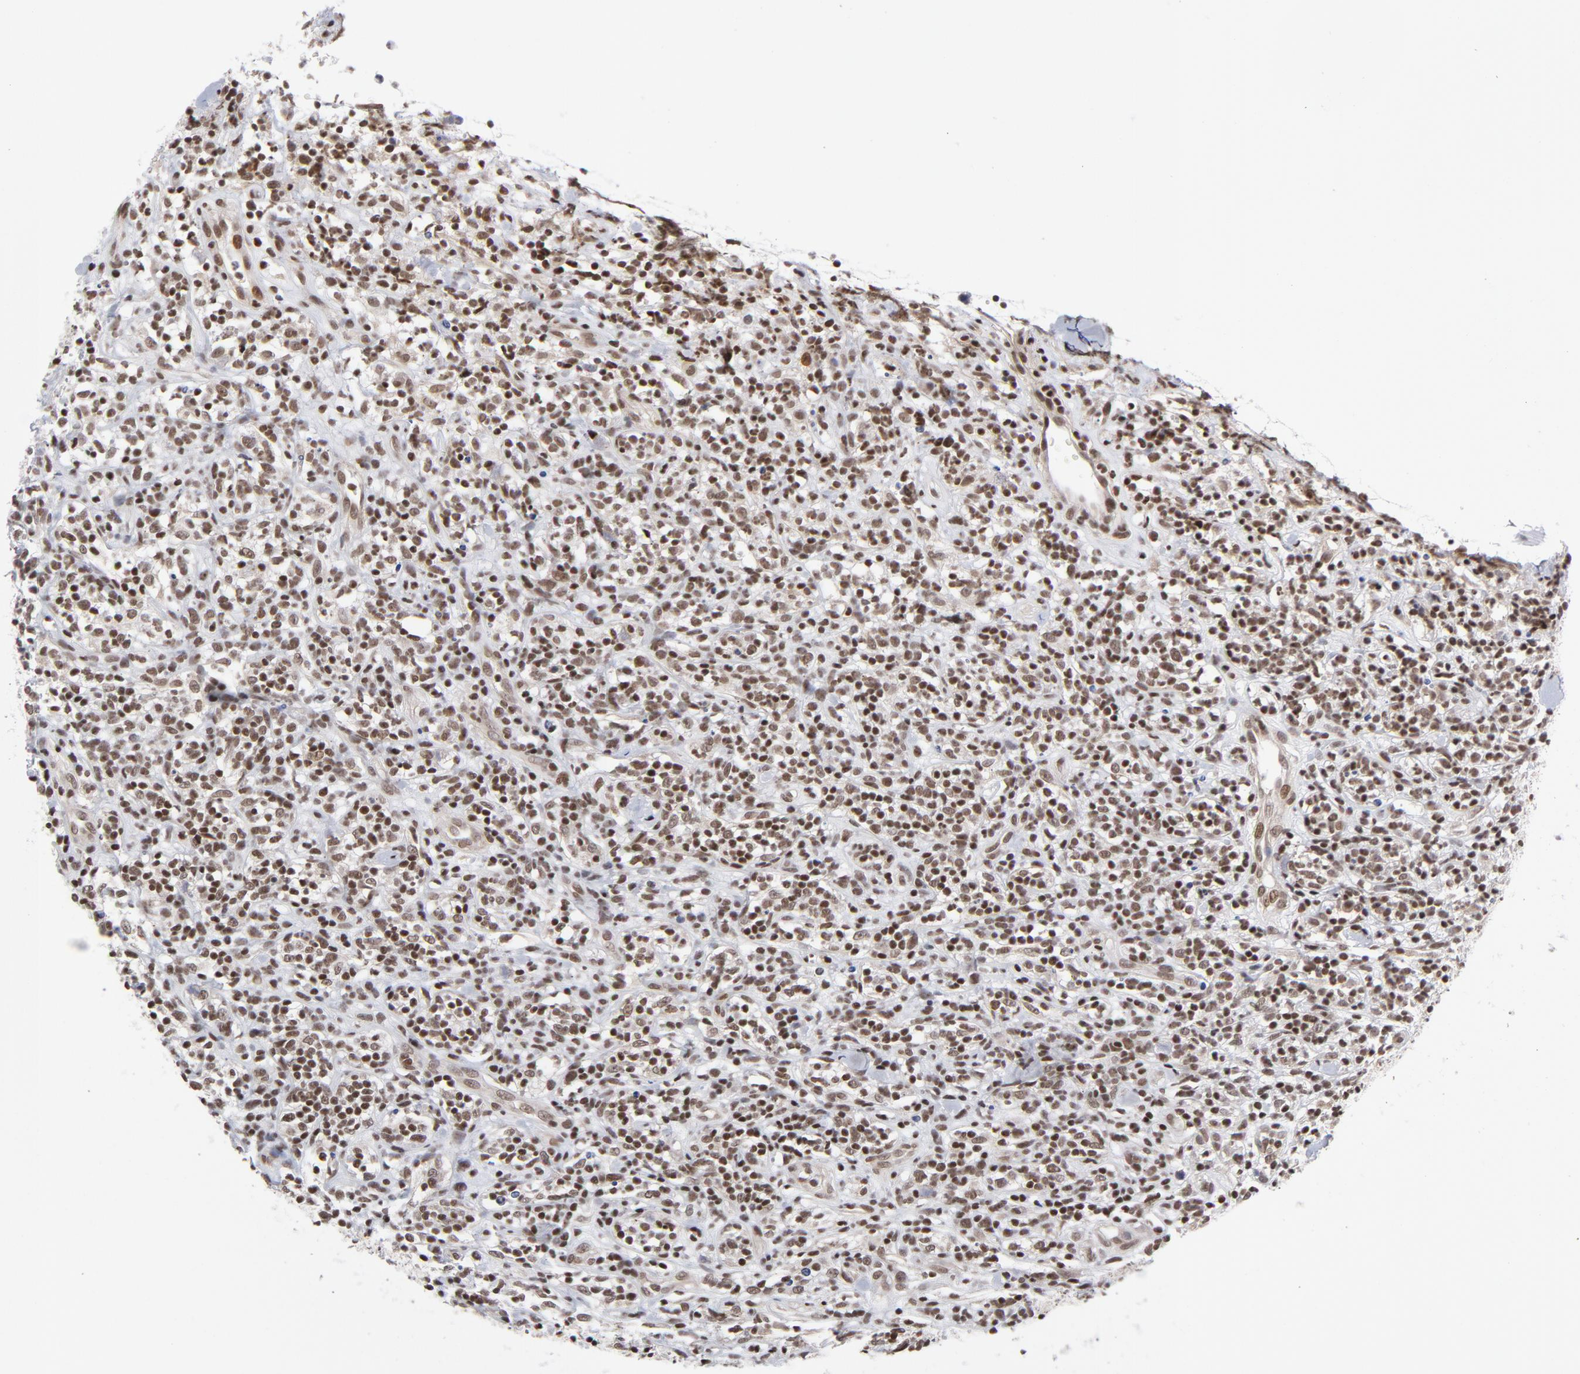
{"staining": {"intensity": "strong", "quantity": ">75%", "location": "nuclear"}, "tissue": "lymphoma", "cell_type": "Tumor cells", "image_type": "cancer", "snomed": [{"axis": "morphology", "description": "Malignant lymphoma, non-Hodgkin's type, High grade"}, {"axis": "topography", "description": "Lymph node"}], "caption": "Tumor cells show high levels of strong nuclear staining in about >75% of cells in human high-grade malignant lymphoma, non-Hodgkin's type. The staining was performed using DAB (3,3'-diaminobenzidine) to visualize the protein expression in brown, while the nuclei were stained in blue with hematoxylin (Magnification: 20x).", "gene": "CTCF", "patient": {"sex": "female", "age": 73}}